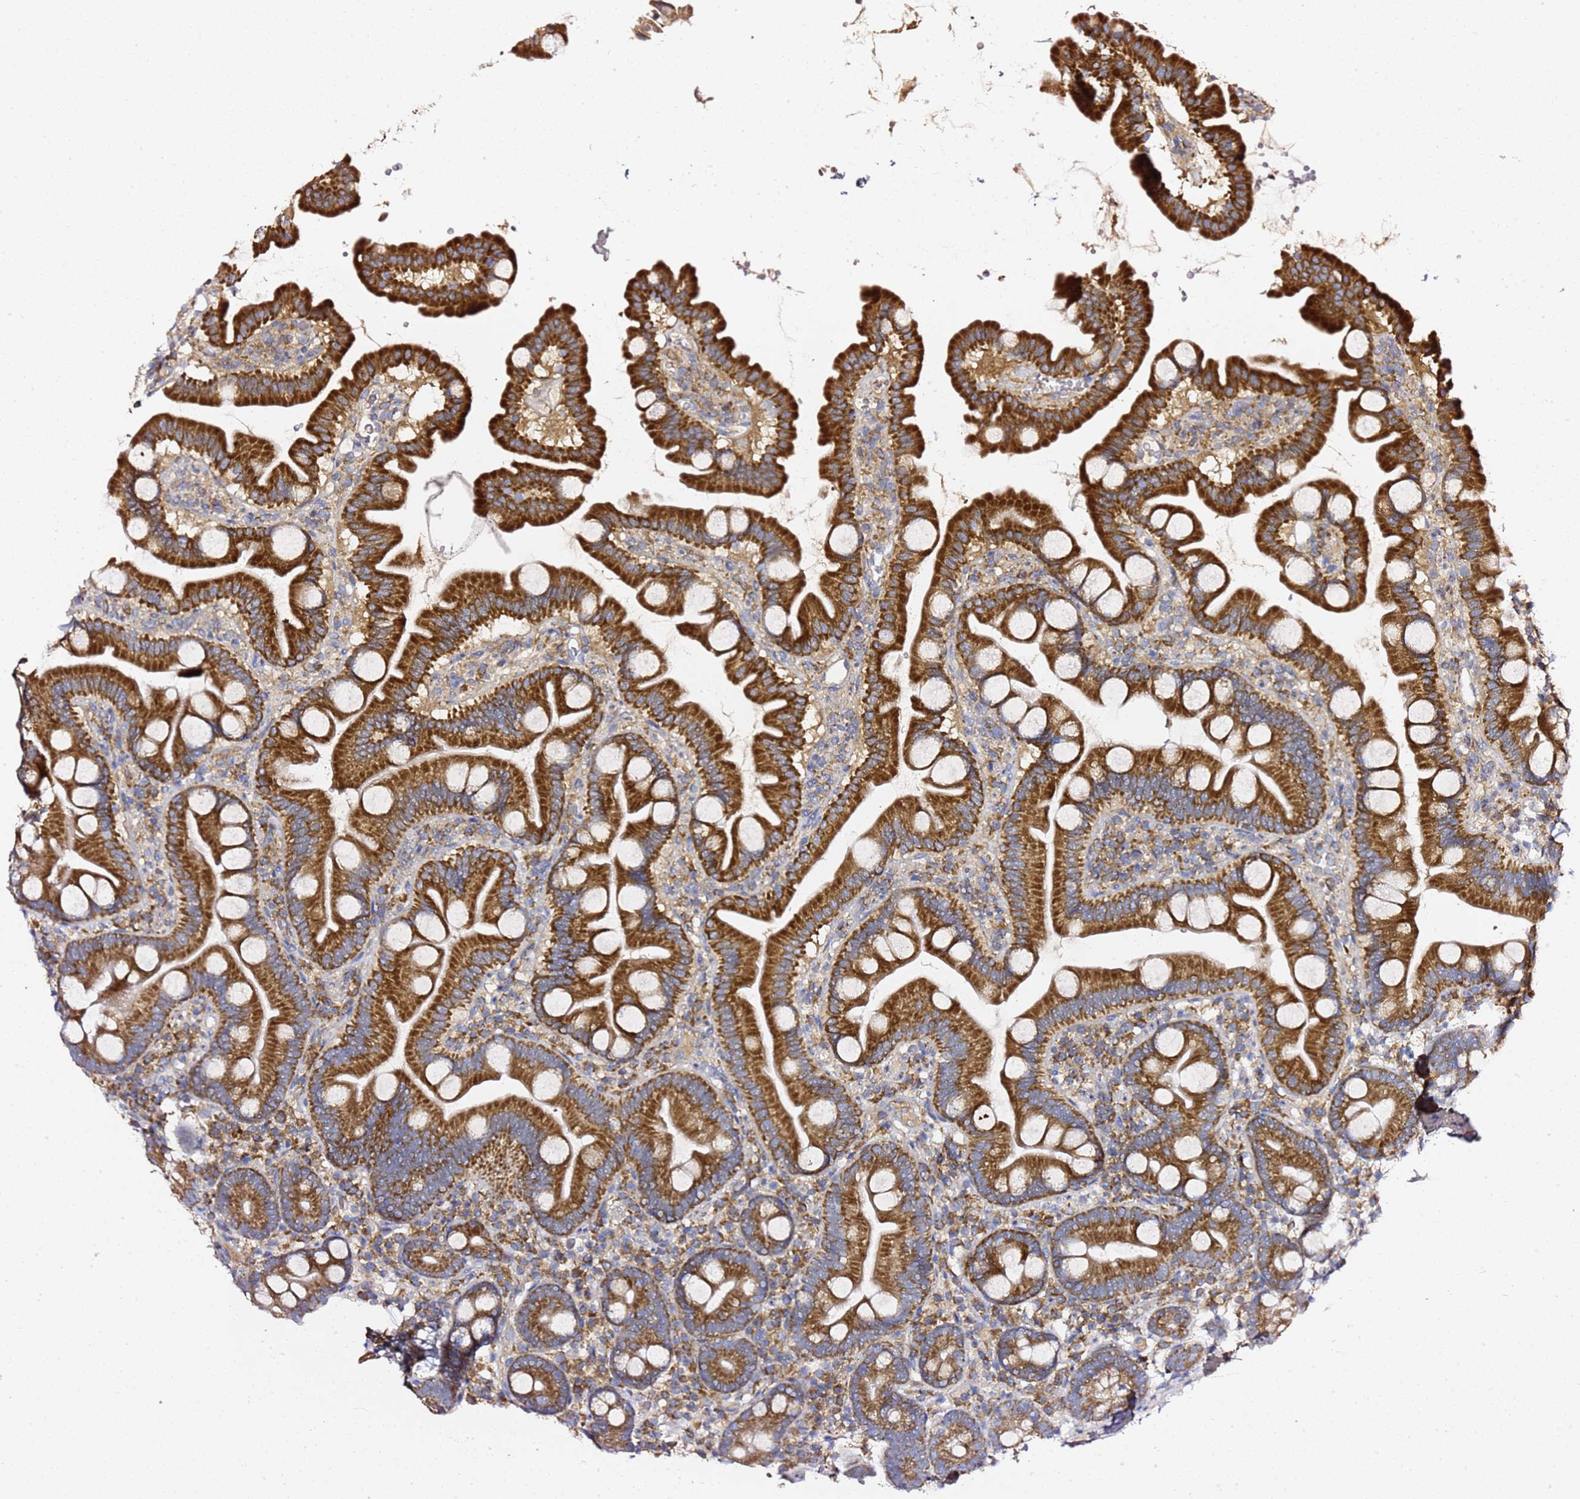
{"staining": {"intensity": "strong", "quantity": ">75%", "location": "cytoplasmic/membranous"}, "tissue": "small intestine", "cell_type": "Glandular cells", "image_type": "normal", "snomed": [{"axis": "morphology", "description": "Normal tissue, NOS"}, {"axis": "topography", "description": "Small intestine"}], "caption": "Protein analysis of benign small intestine displays strong cytoplasmic/membranous staining in approximately >75% of glandular cells.", "gene": "C19orf12", "patient": {"sex": "female", "age": 68}}